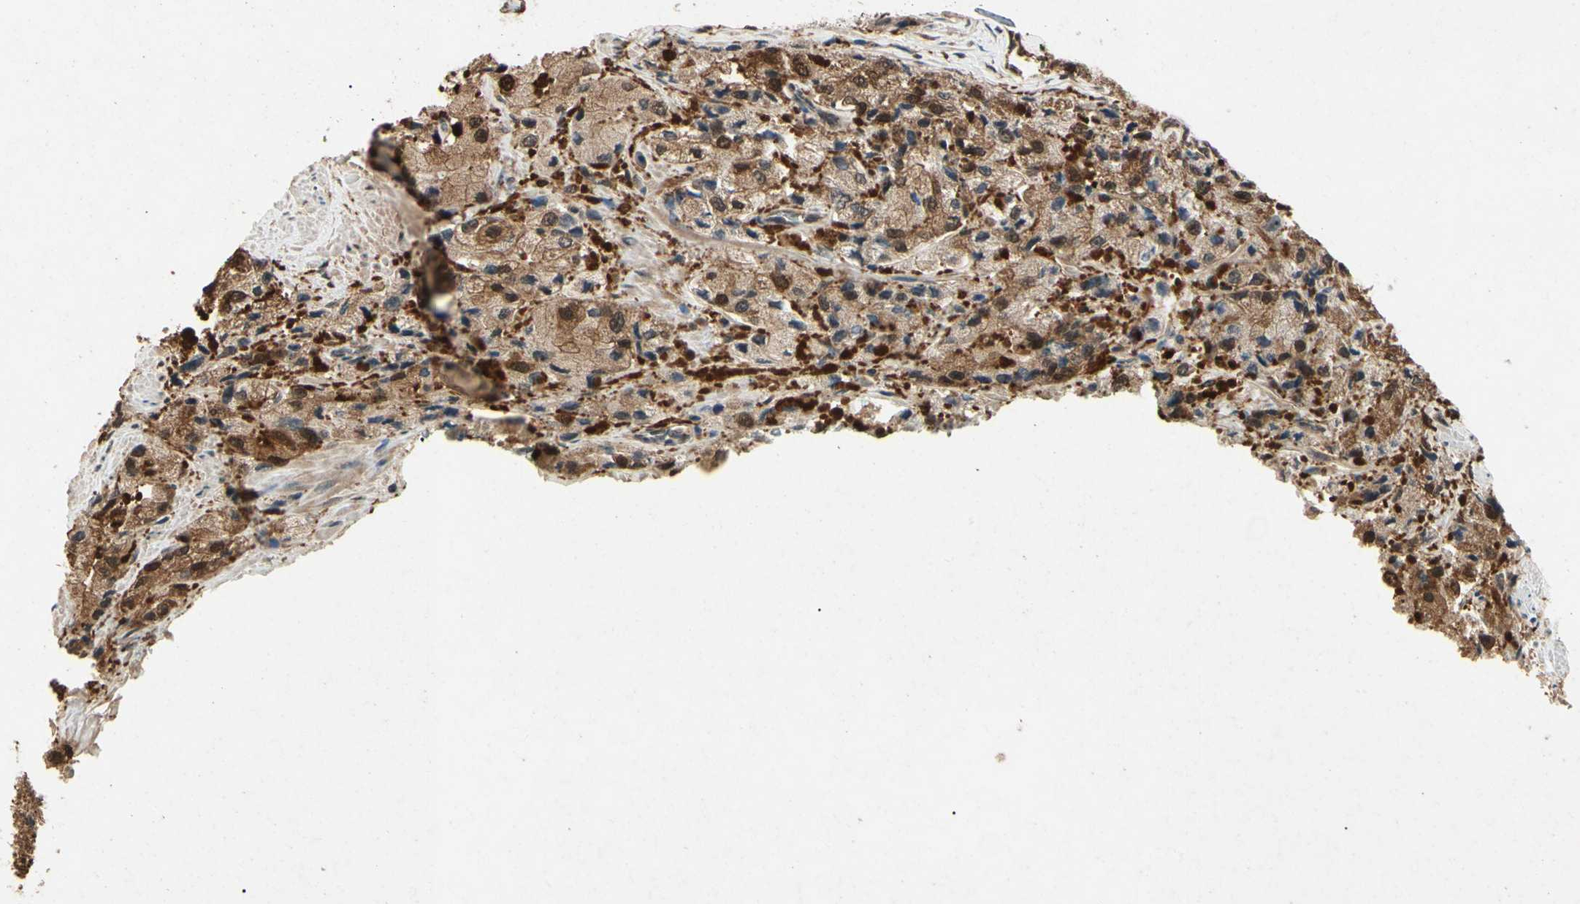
{"staining": {"intensity": "moderate", "quantity": ">75%", "location": "cytoplasmic/membranous,nuclear"}, "tissue": "prostate cancer", "cell_type": "Tumor cells", "image_type": "cancer", "snomed": [{"axis": "morphology", "description": "Adenocarcinoma, High grade"}, {"axis": "topography", "description": "Prostate"}], "caption": "Protein expression analysis of human high-grade adenocarcinoma (prostate) reveals moderate cytoplasmic/membranous and nuclear expression in approximately >75% of tumor cells. Immunohistochemistry (ihc) stains the protein in brown and the nuclei are stained blue.", "gene": "YWHAQ", "patient": {"sex": "male", "age": 58}}